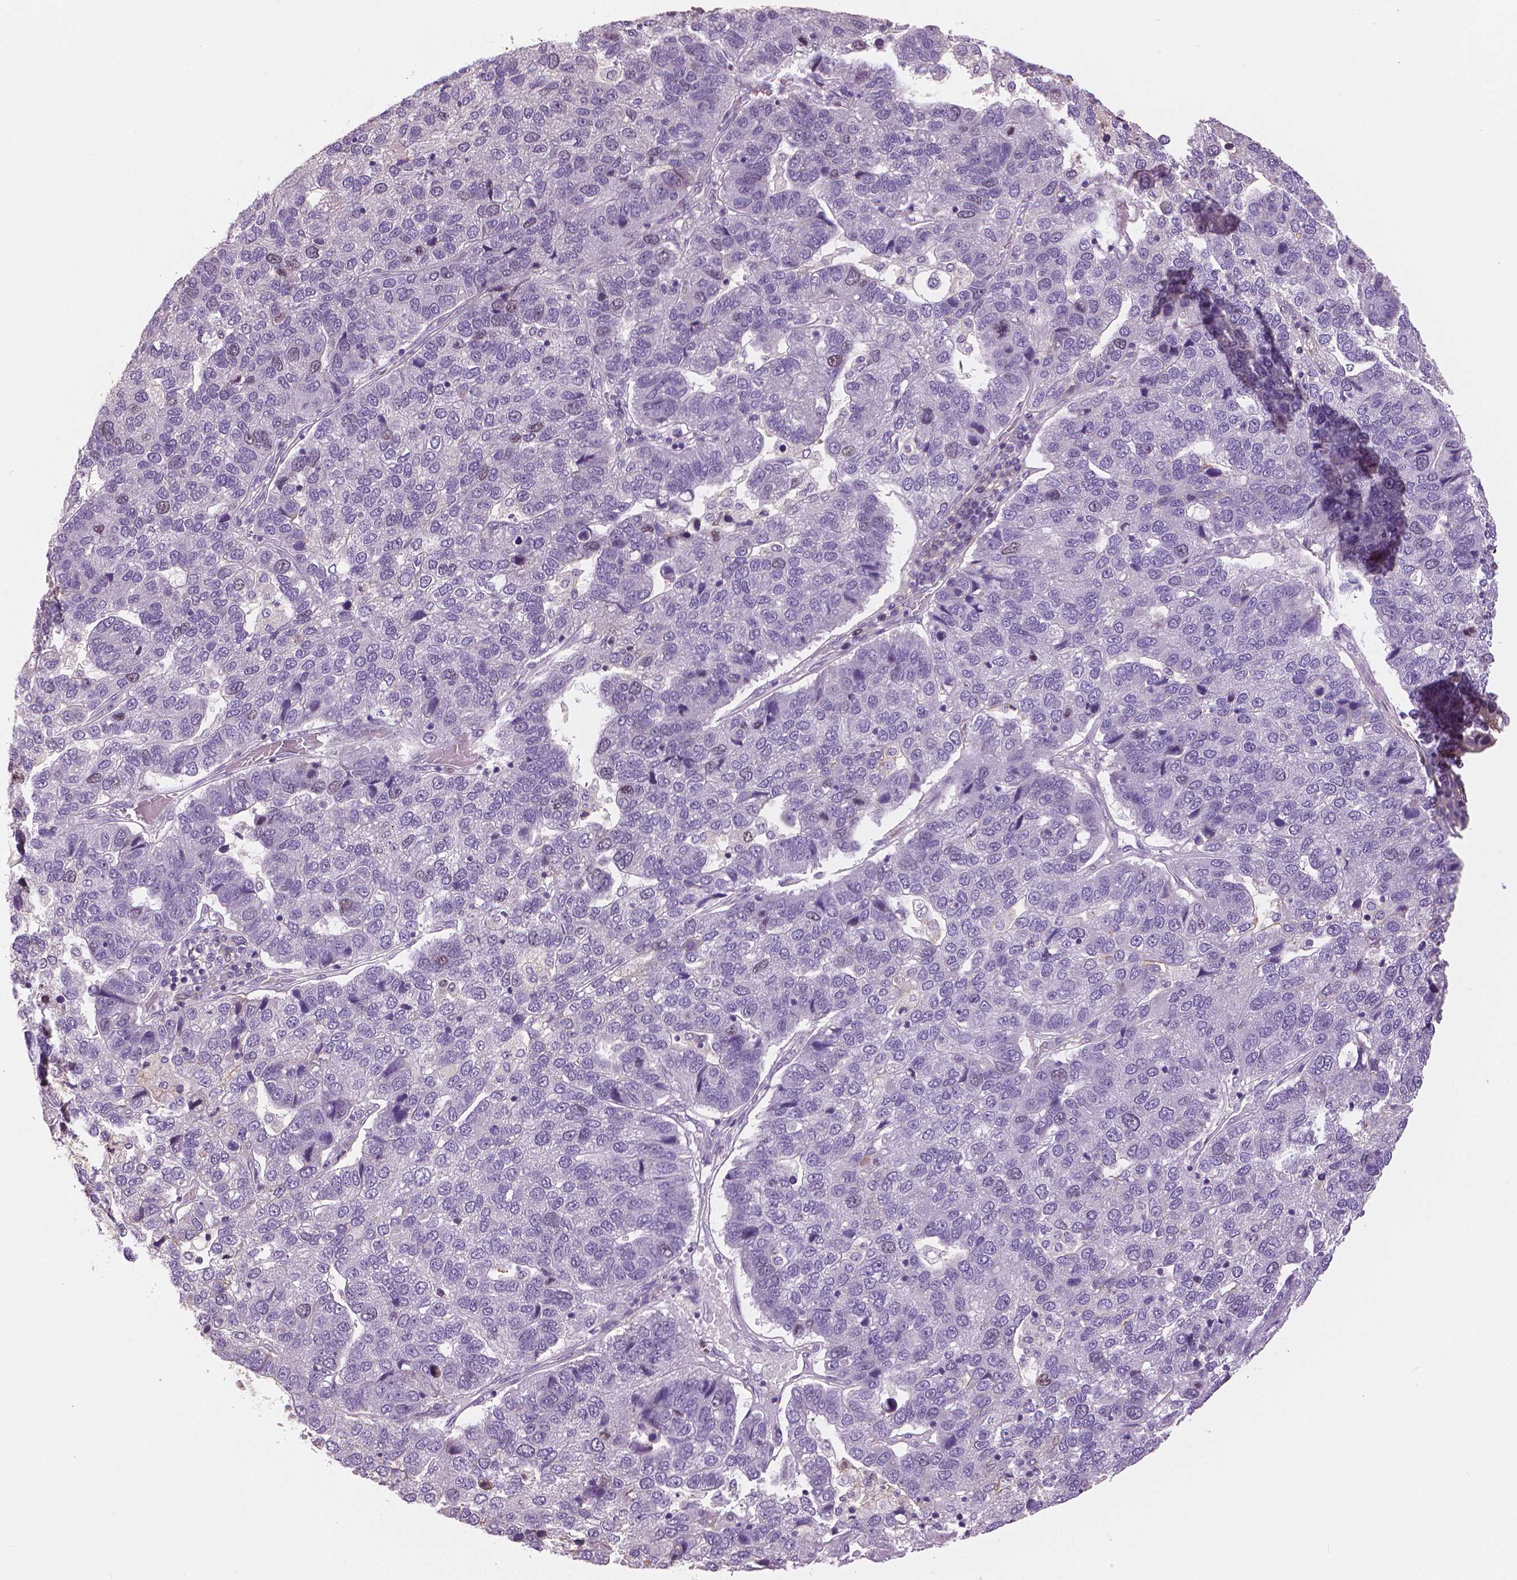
{"staining": {"intensity": "moderate", "quantity": "<25%", "location": "nuclear"}, "tissue": "pancreatic cancer", "cell_type": "Tumor cells", "image_type": "cancer", "snomed": [{"axis": "morphology", "description": "Adenocarcinoma, NOS"}, {"axis": "topography", "description": "Pancreas"}], "caption": "There is low levels of moderate nuclear expression in tumor cells of pancreatic adenocarcinoma, as demonstrated by immunohistochemical staining (brown color).", "gene": "MKI67", "patient": {"sex": "female", "age": 61}}